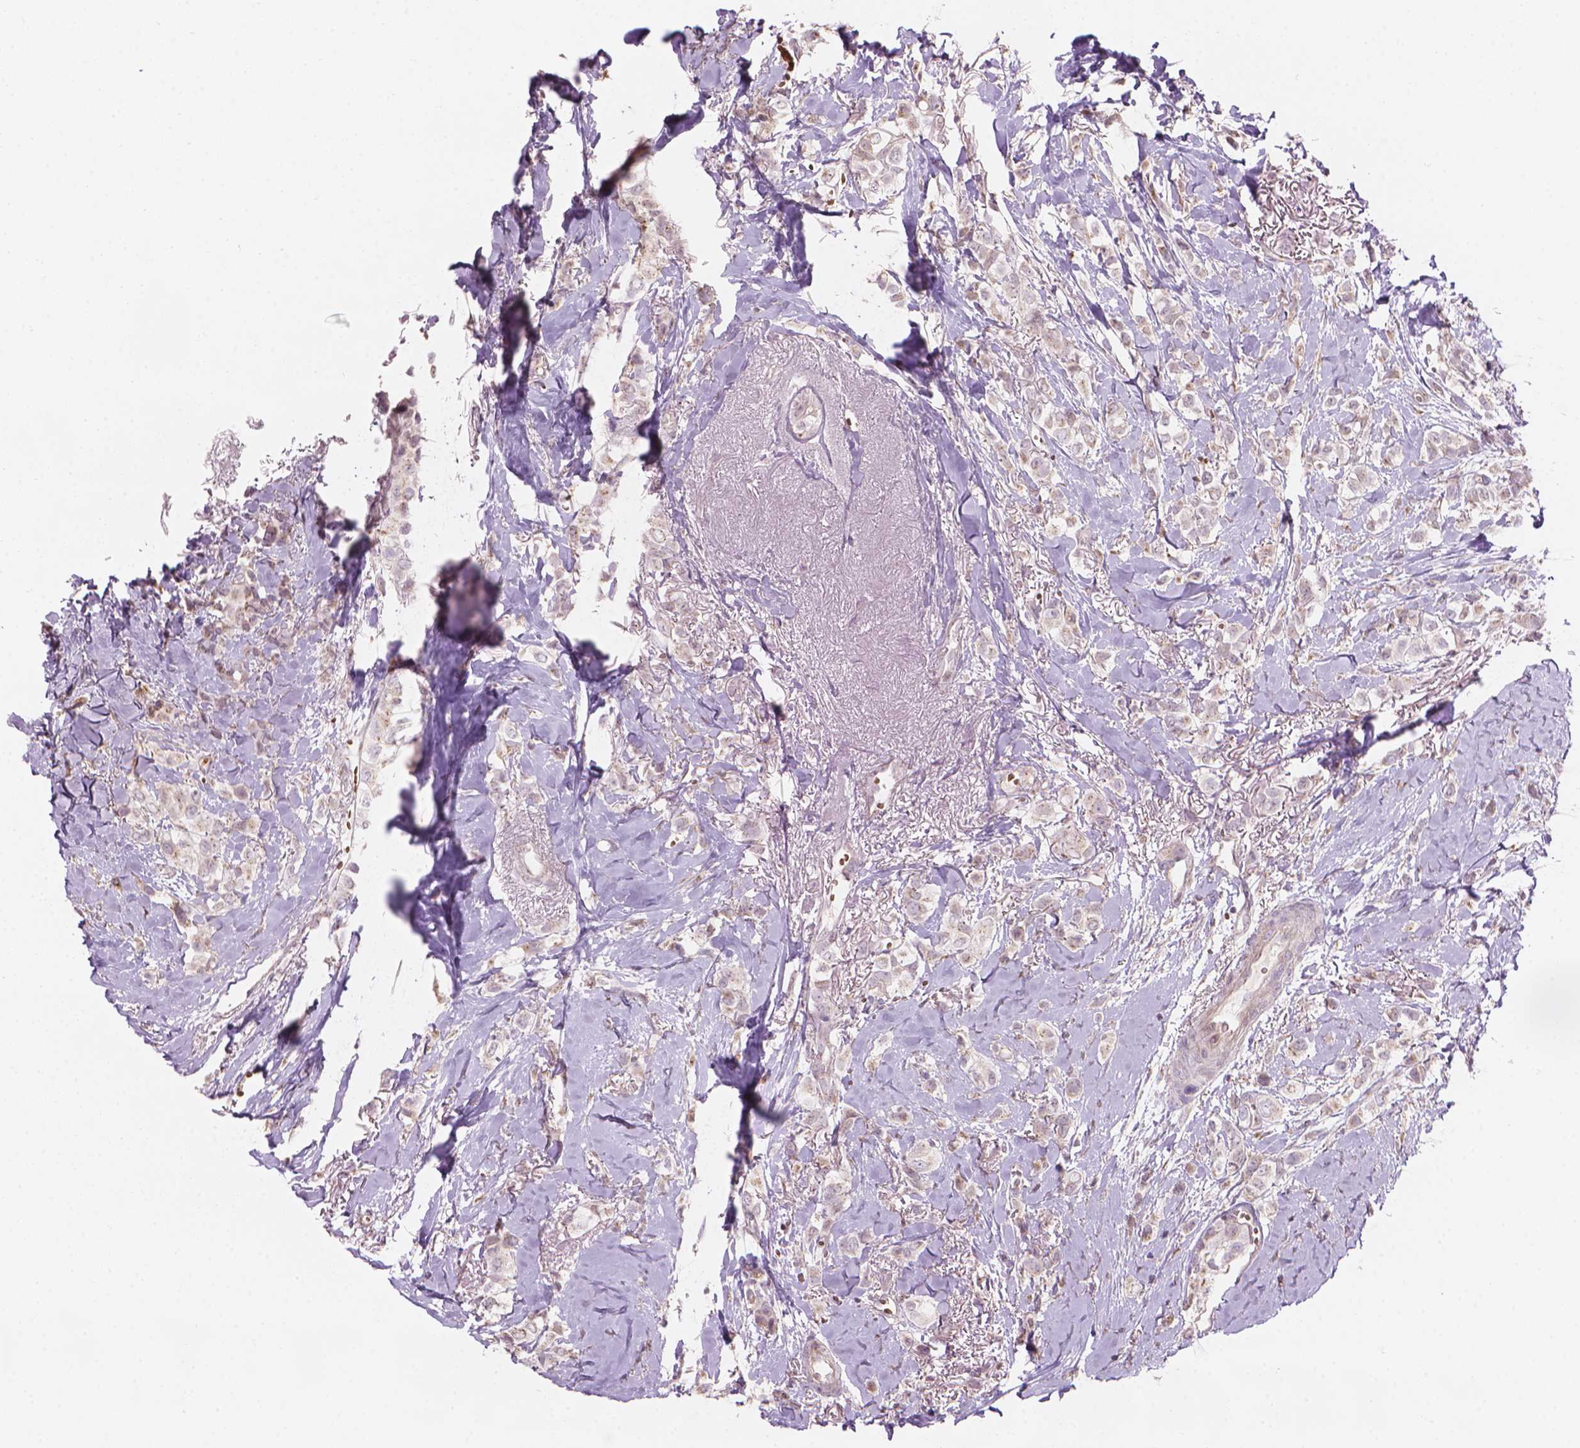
{"staining": {"intensity": "weak", "quantity": "<25%", "location": "cytoplasmic/membranous,nuclear"}, "tissue": "breast cancer", "cell_type": "Tumor cells", "image_type": "cancer", "snomed": [{"axis": "morphology", "description": "Duct carcinoma"}, {"axis": "topography", "description": "Breast"}], "caption": "DAB immunohistochemical staining of breast cancer (invasive ductal carcinoma) exhibits no significant staining in tumor cells.", "gene": "IFFO1", "patient": {"sex": "female", "age": 85}}